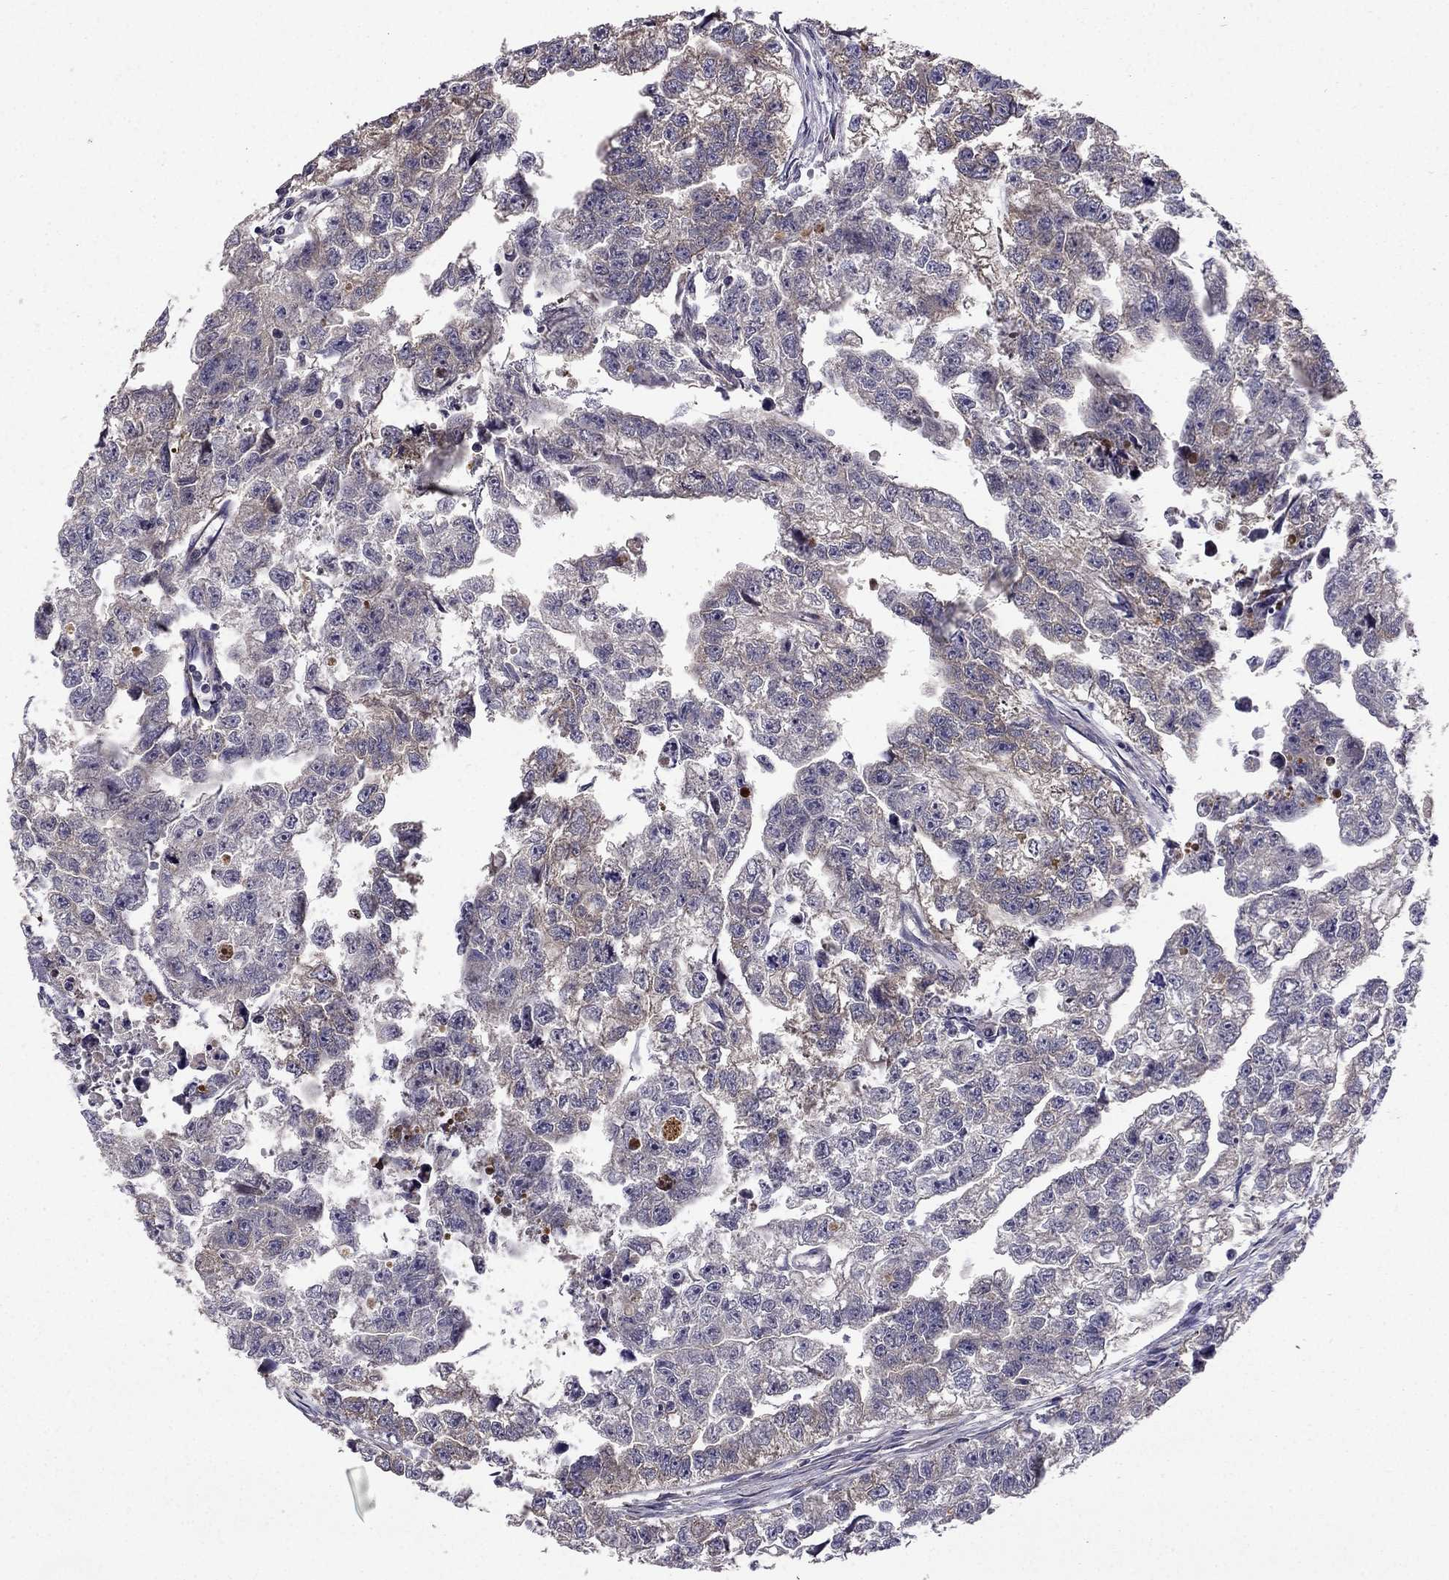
{"staining": {"intensity": "weak", "quantity": "<25%", "location": "cytoplasmic/membranous"}, "tissue": "testis cancer", "cell_type": "Tumor cells", "image_type": "cancer", "snomed": [{"axis": "morphology", "description": "Carcinoma, Embryonal, NOS"}, {"axis": "morphology", "description": "Teratoma, malignant, NOS"}, {"axis": "topography", "description": "Testis"}], "caption": "This is an immunohistochemistry photomicrograph of testis cancer (malignant teratoma). There is no positivity in tumor cells.", "gene": "STXBP5", "patient": {"sex": "male", "age": 44}}